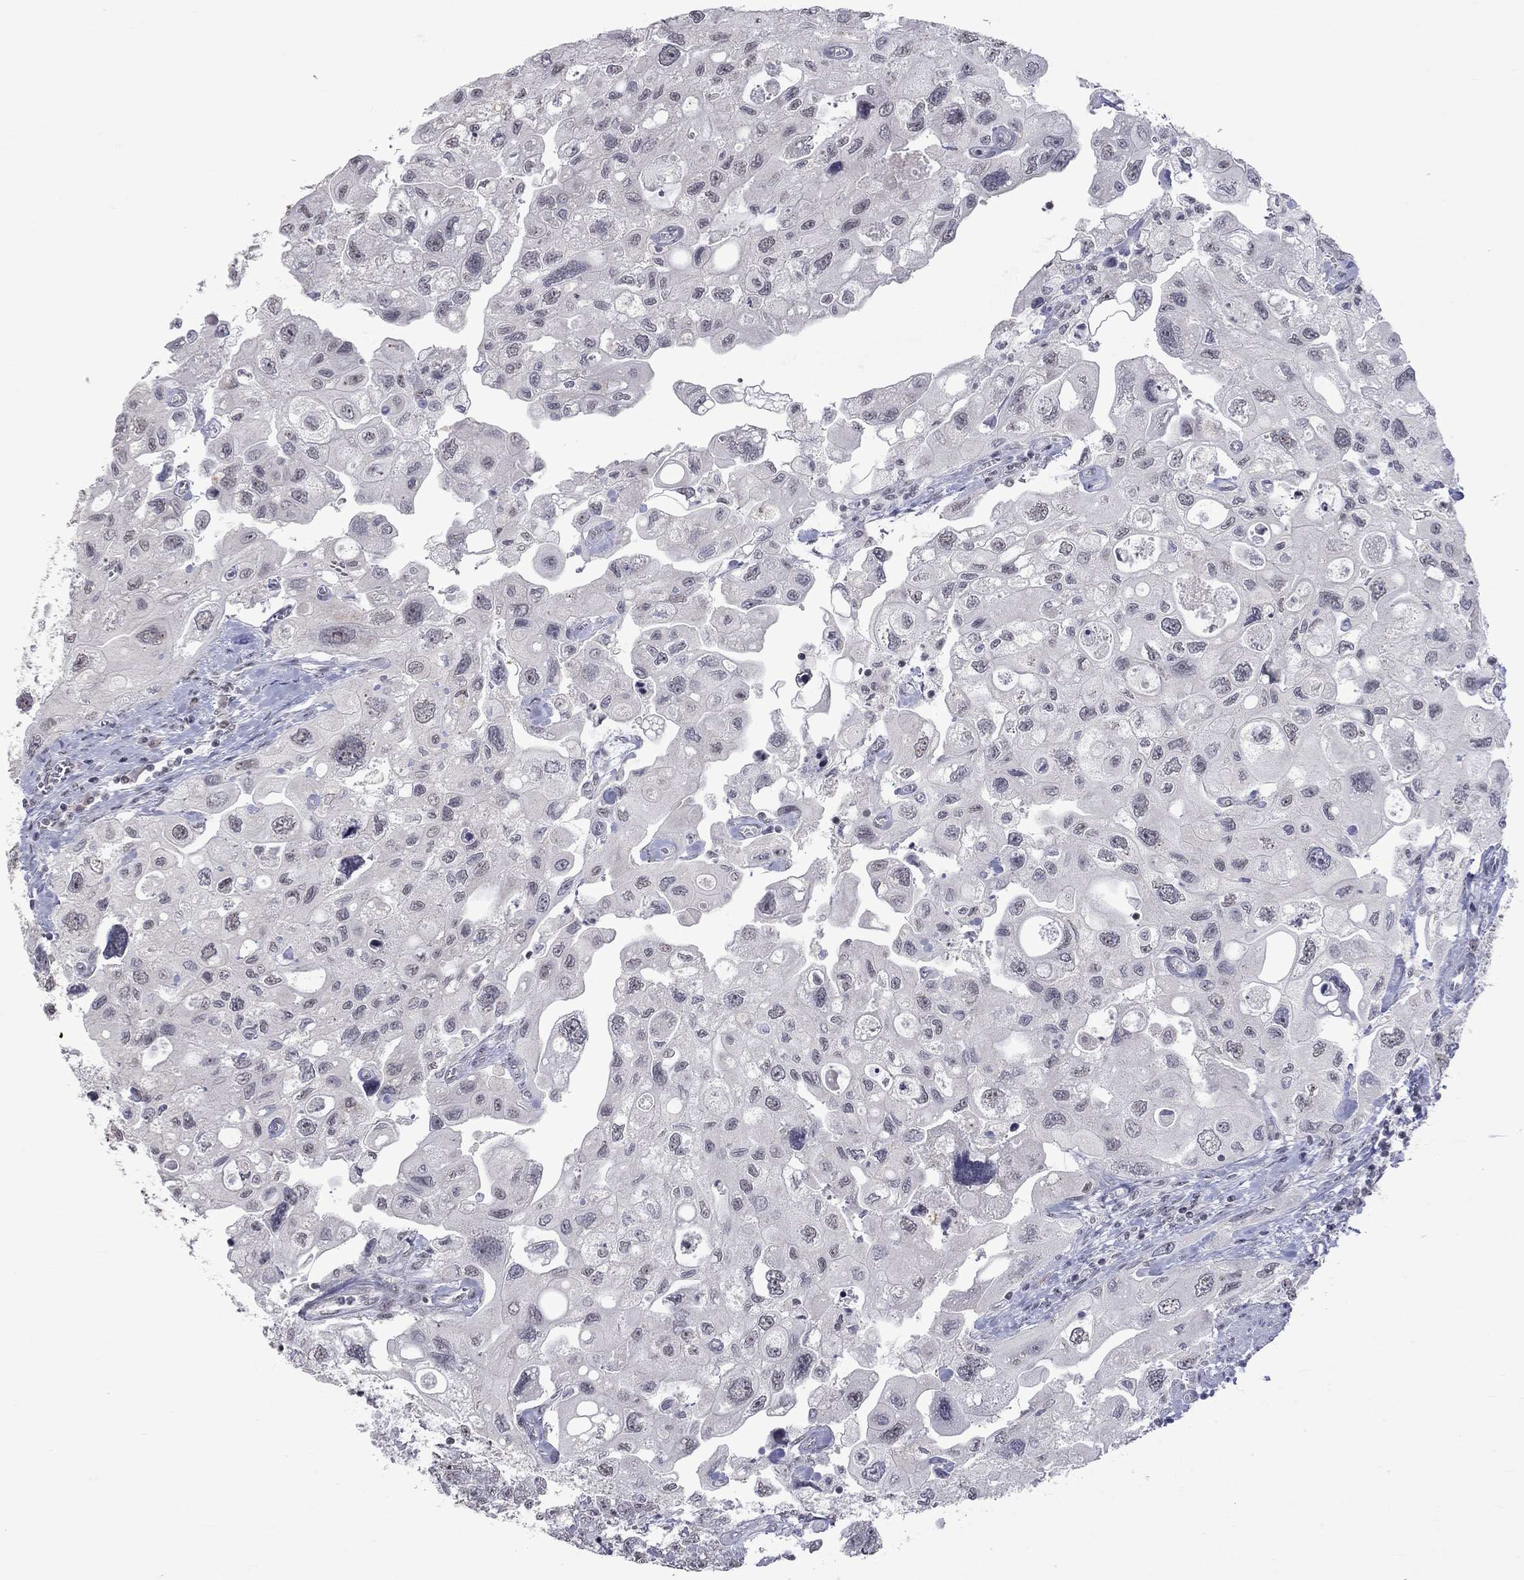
{"staining": {"intensity": "negative", "quantity": "none", "location": "none"}, "tissue": "urothelial cancer", "cell_type": "Tumor cells", "image_type": "cancer", "snomed": [{"axis": "morphology", "description": "Urothelial carcinoma, High grade"}, {"axis": "topography", "description": "Urinary bladder"}], "caption": "Immunohistochemistry (IHC) micrograph of neoplastic tissue: human urothelial cancer stained with DAB exhibits no significant protein staining in tumor cells.", "gene": "TMEM143", "patient": {"sex": "male", "age": 59}}